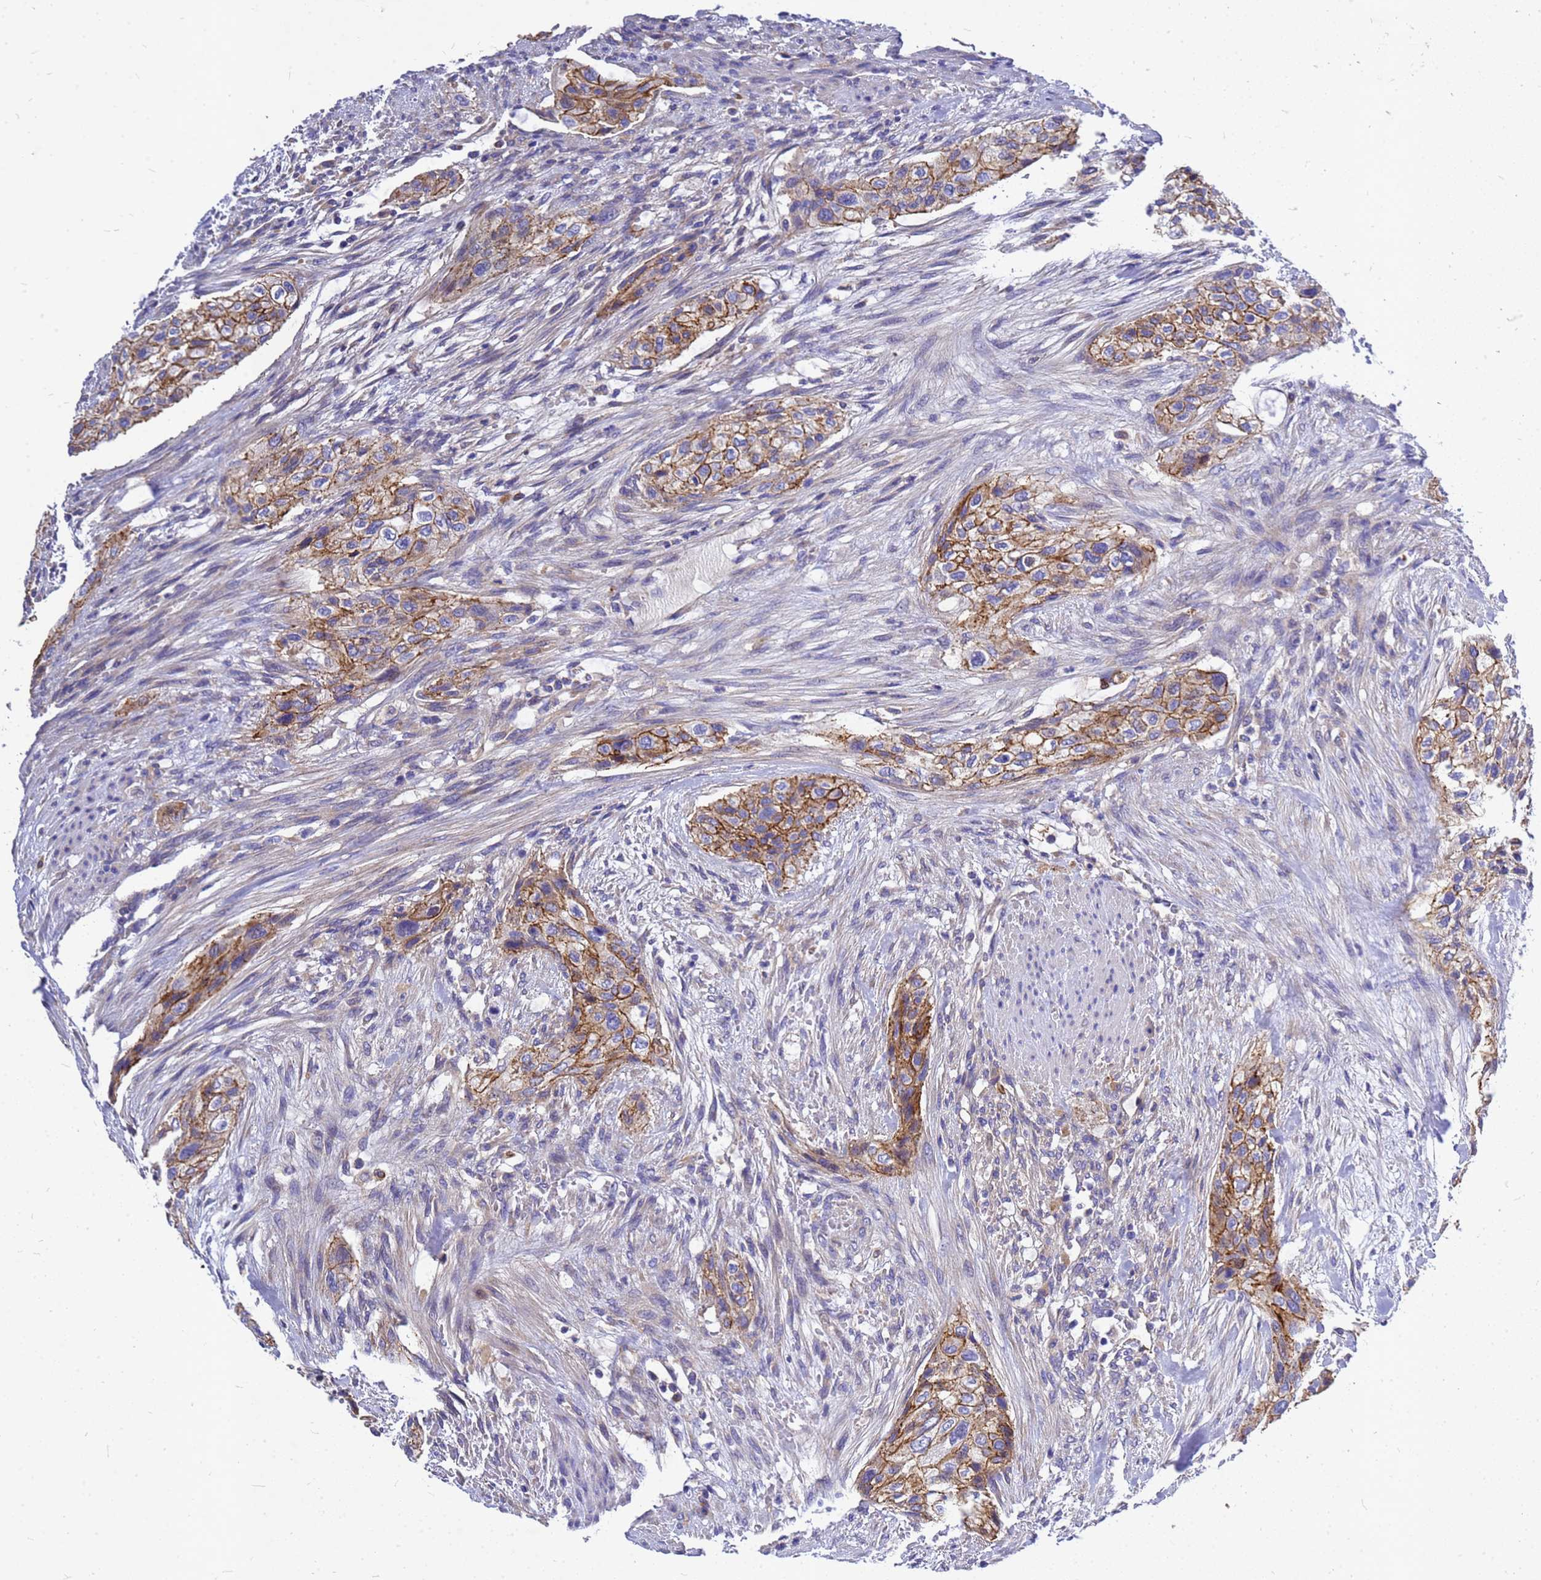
{"staining": {"intensity": "moderate", "quantity": ">75%", "location": "cytoplasmic/membranous"}, "tissue": "urothelial cancer", "cell_type": "Tumor cells", "image_type": "cancer", "snomed": [{"axis": "morphology", "description": "Urothelial carcinoma, High grade"}, {"axis": "topography", "description": "Urinary bladder"}], "caption": "Urothelial cancer stained with a brown dye exhibits moderate cytoplasmic/membranous positive positivity in about >75% of tumor cells.", "gene": "FBXW5", "patient": {"sex": "male", "age": 35}}